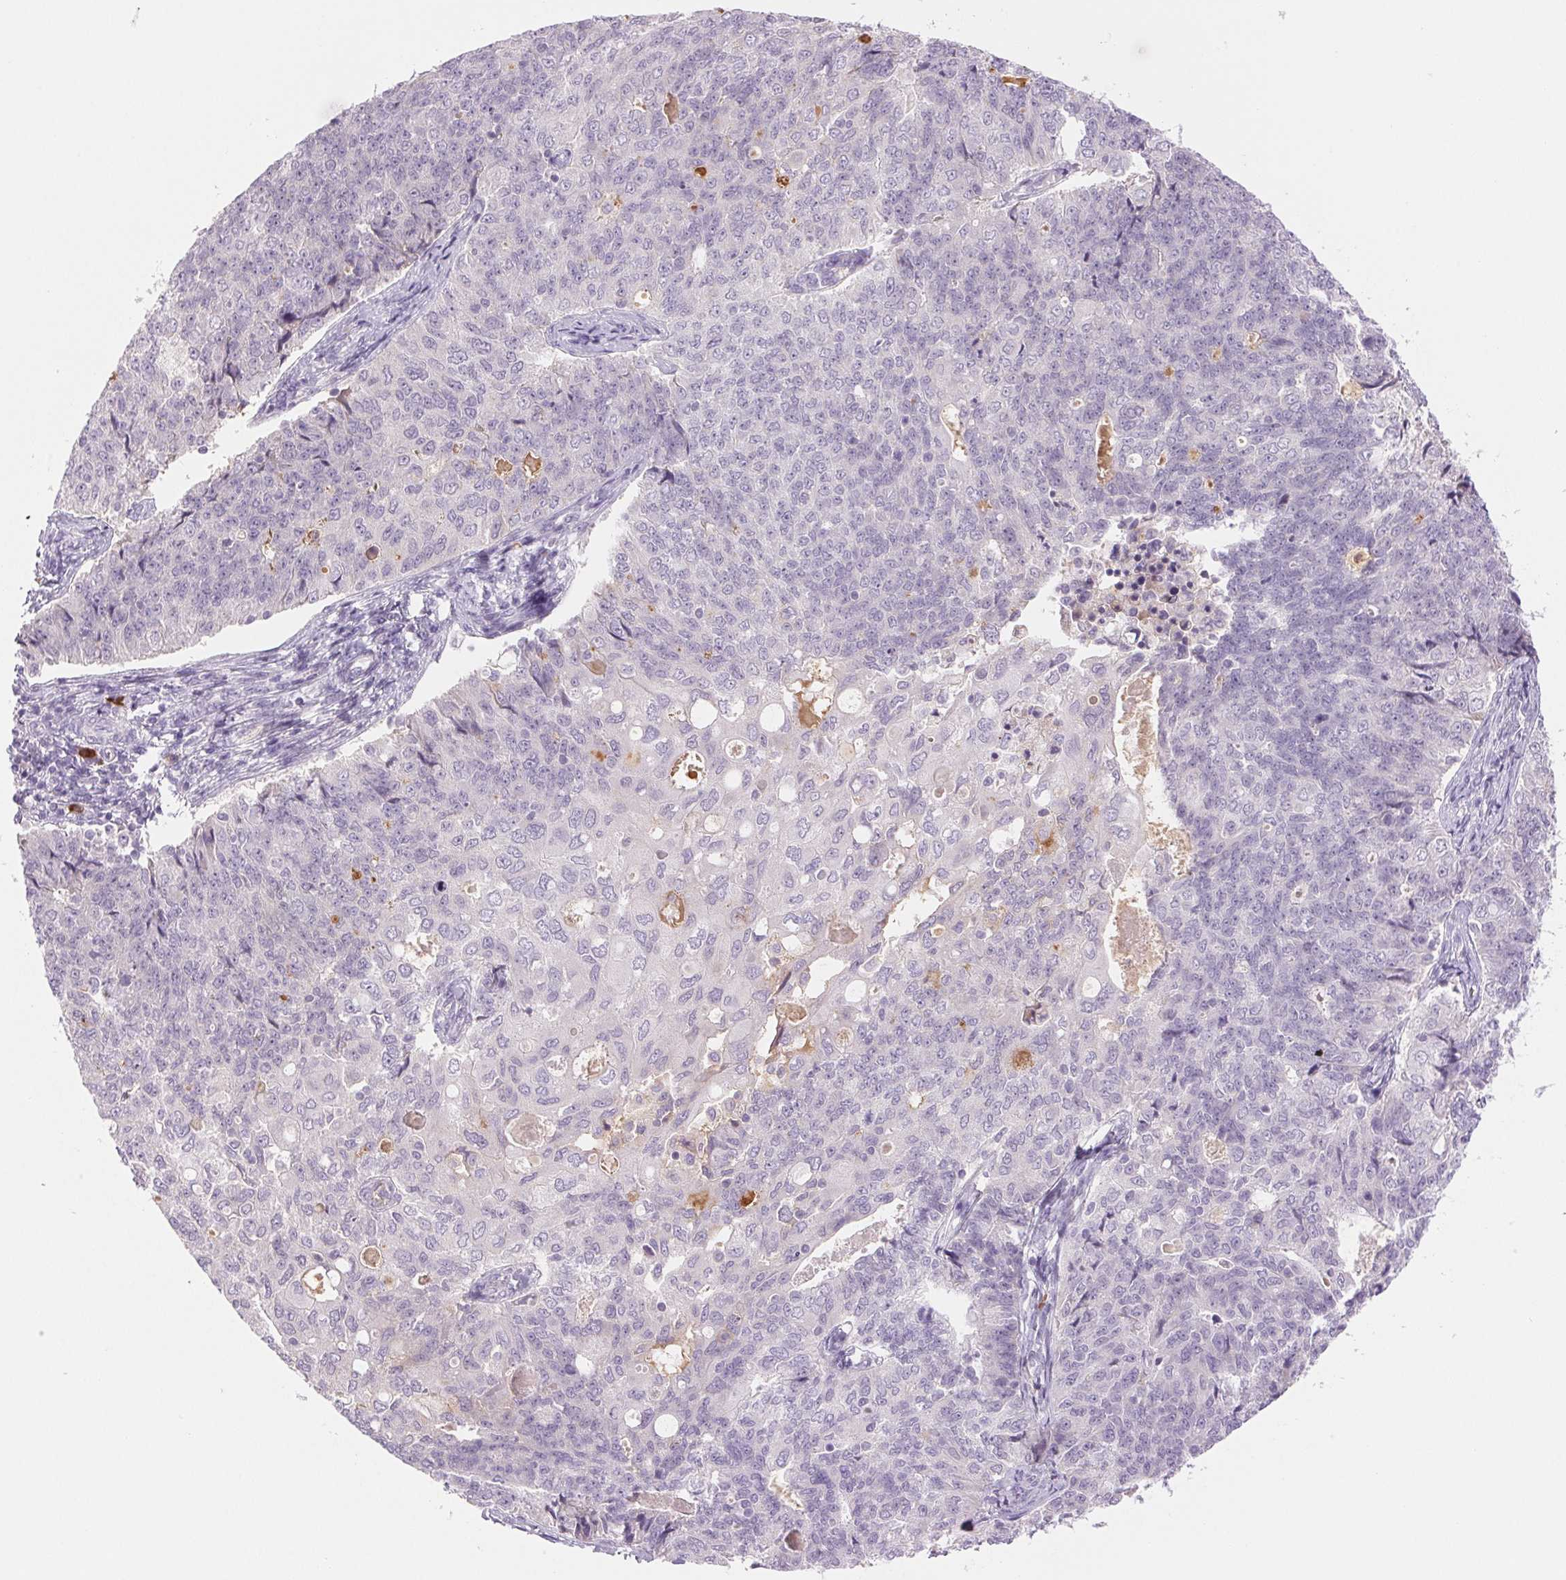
{"staining": {"intensity": "negative", "quantity": "none", "location": "none"}, "tissue": "endometrial cancer", "cell_type": "Tumor cells", "image_type": "cancer", "snomed": [{"axis": "morphology", "description": "Adenocarcinoma, NOS"}, {"axis": "topography", "description": "Endometrium"}], "caption": "Tumor cells show no significant protein positivity in adenocarcinoma (endometrial).", "gene": "IFIT1B", "patient": {"sex": "female", "age": 43}}